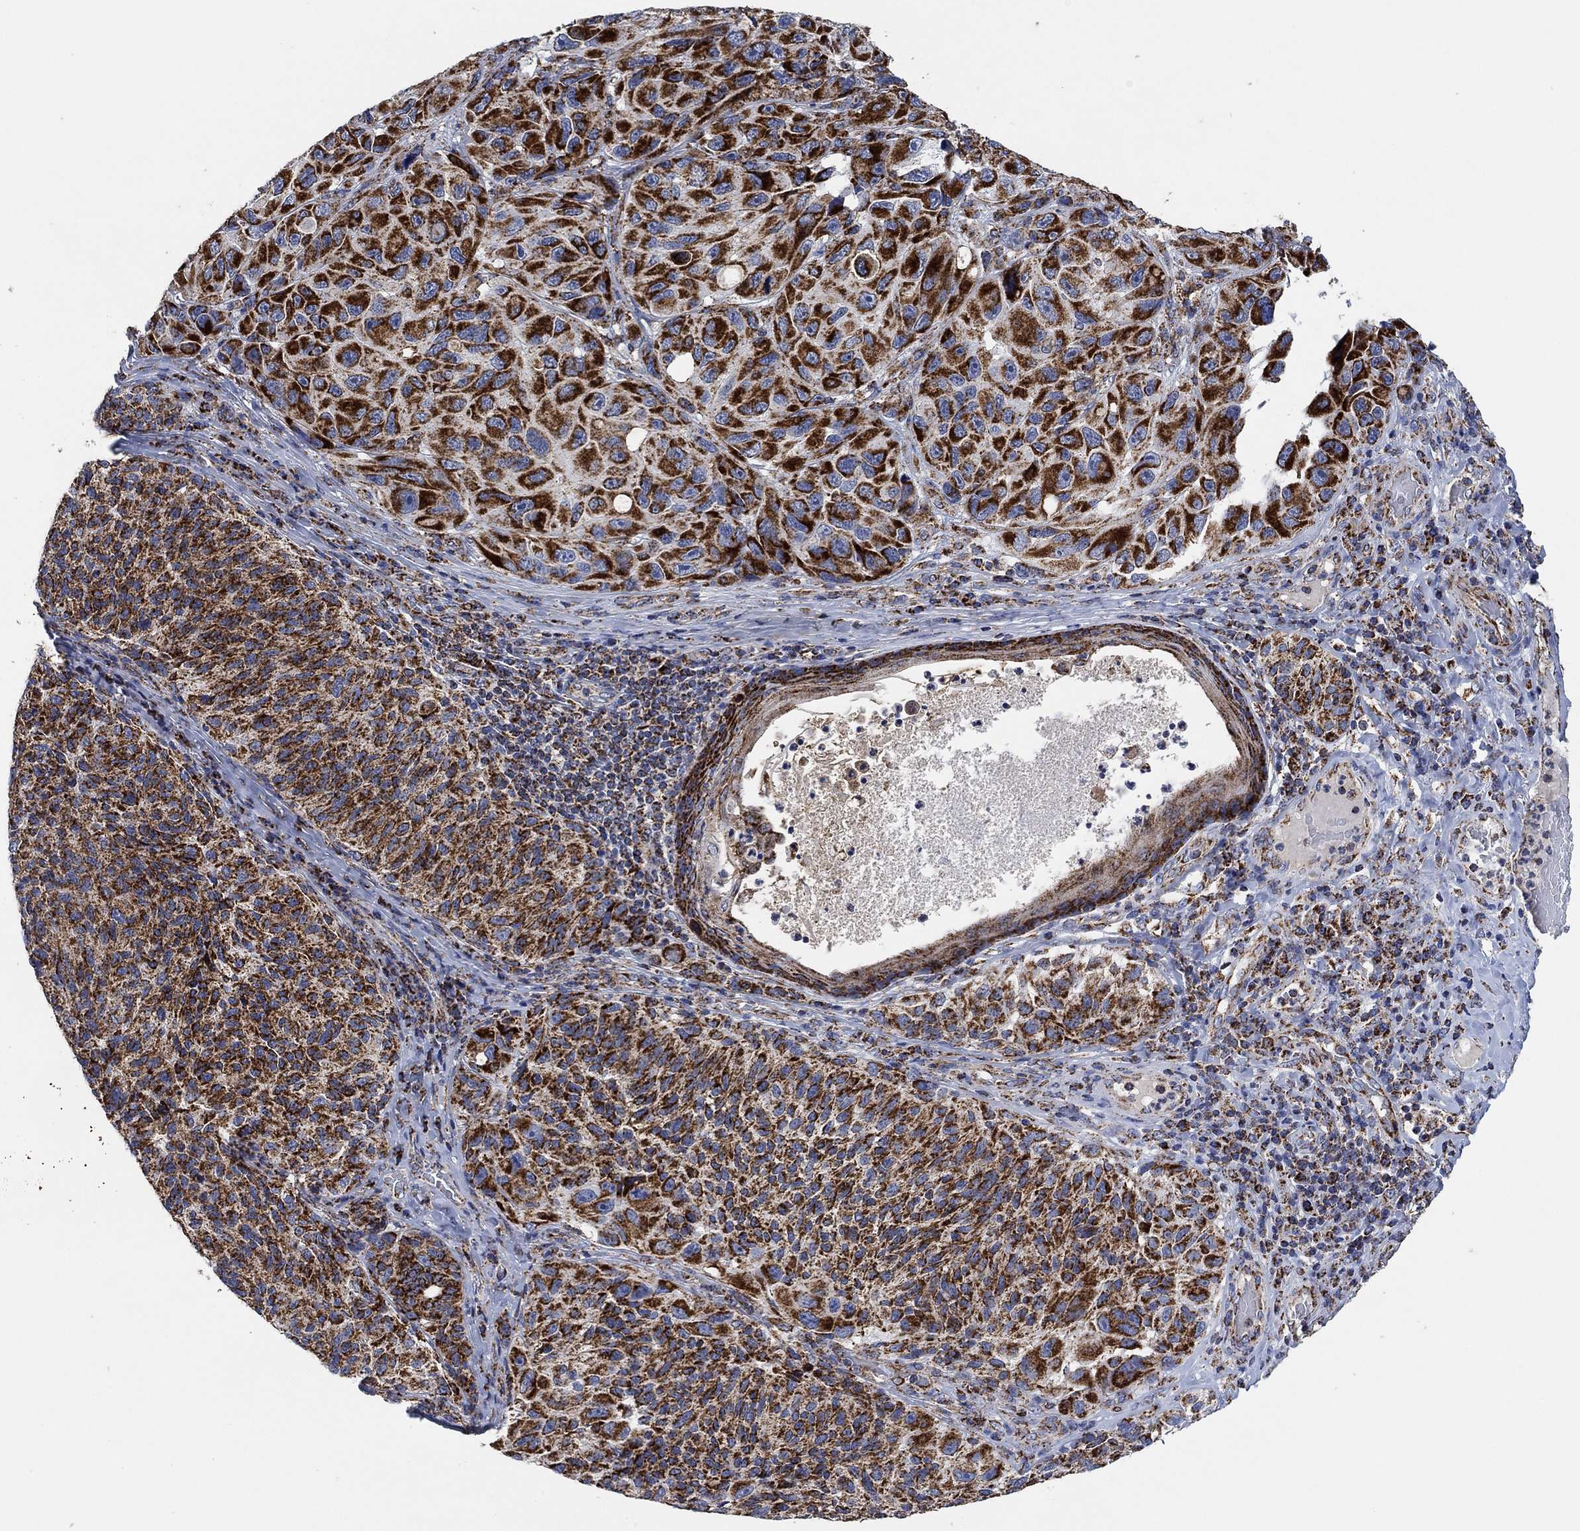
{"staining": {"intensity": "strong", "quantity": ">75%", "location": "cytoplasmic/membranous"}, "tissue": "melanoma", "cell_type": "Tumor cells", "image_type": "cancer", "snomed": [{"axis": "morphology", "description": "Malignant melanoma, NOS"}, {"axis": "topography", "description": "Skin"}], "caption": "Human melanoma stained with a protein marker displays strong staining in tumor cells.", "gene": "NDUFS3", "patient": {"sex": "female", "age": 73}}